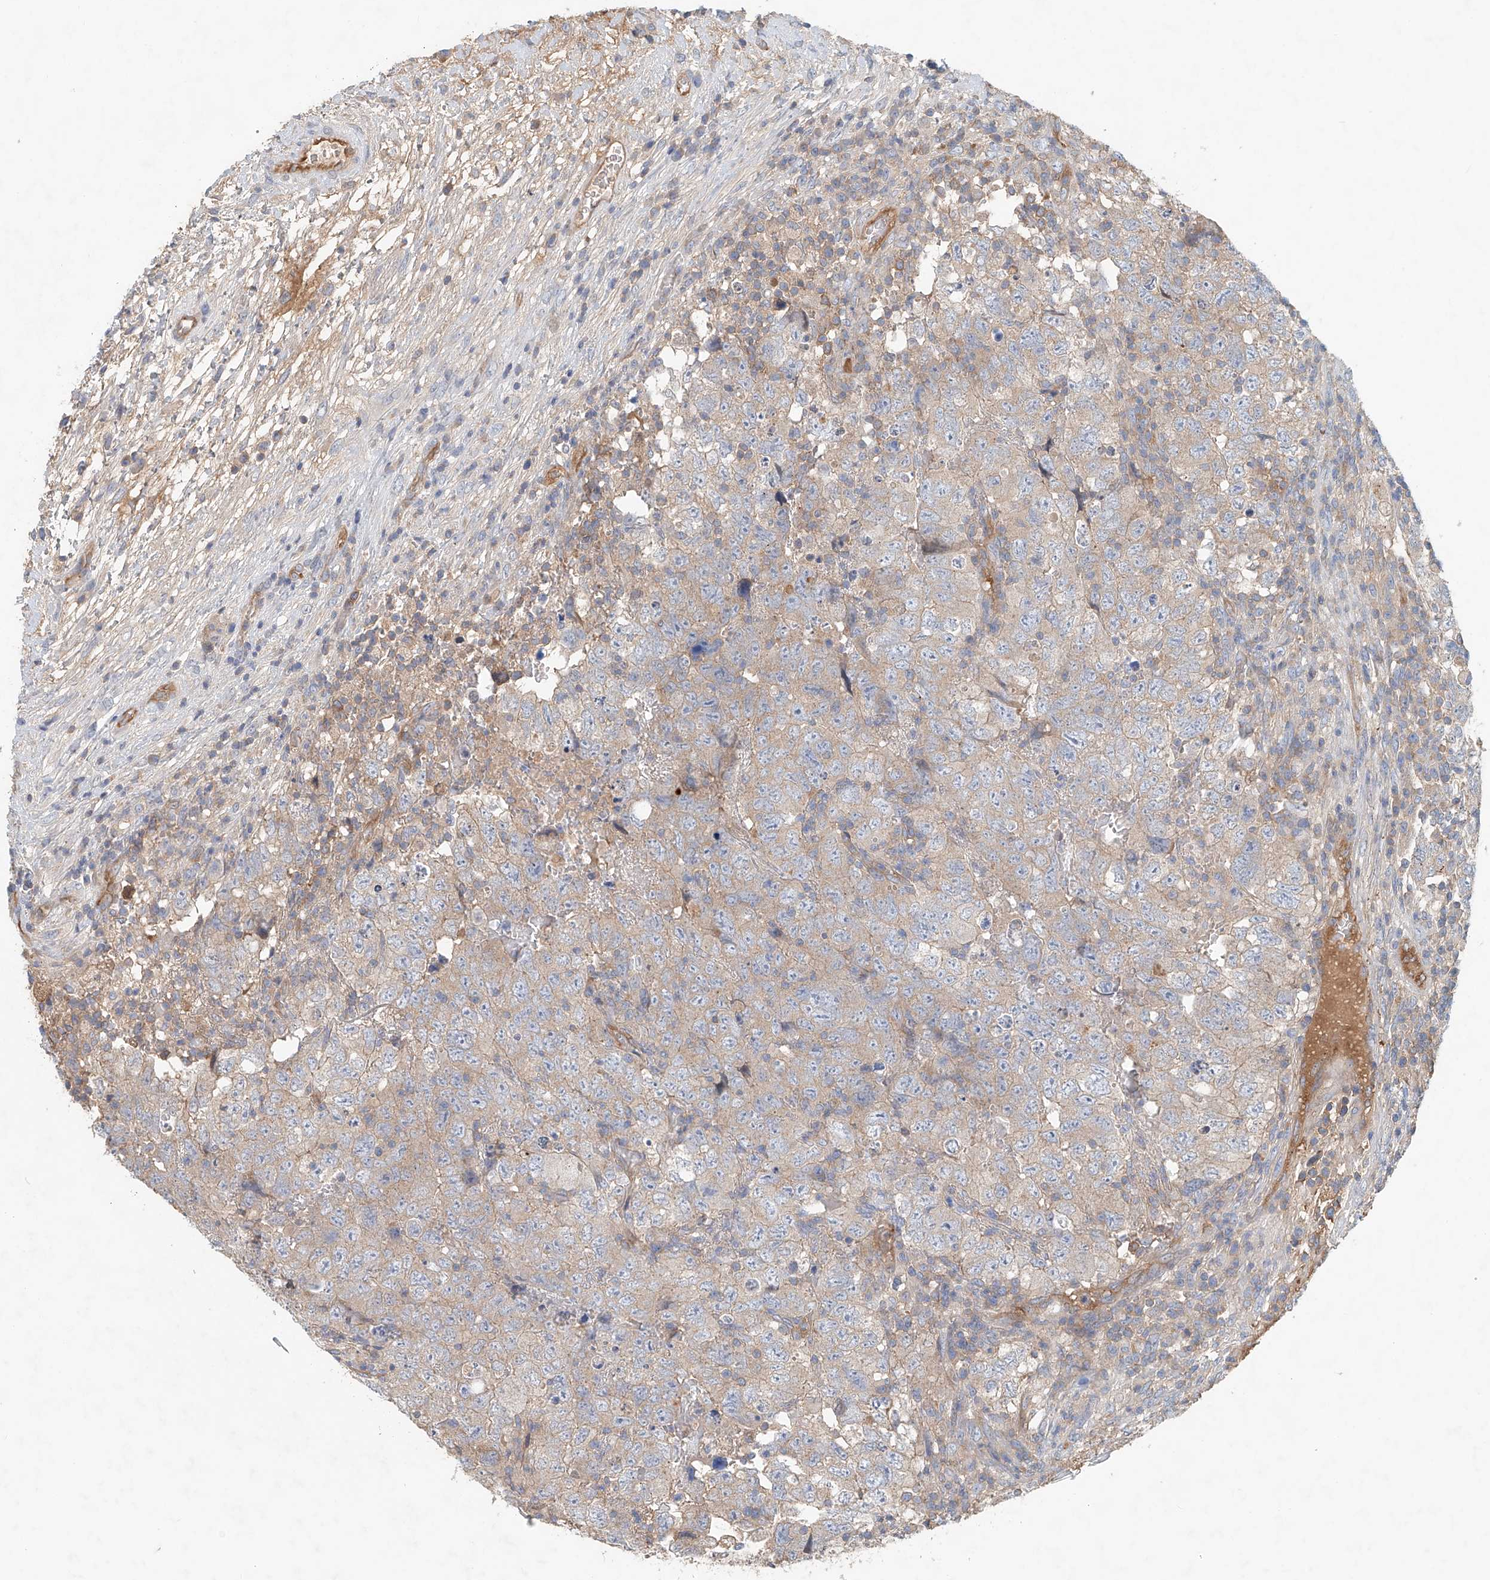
{"staining": {"intensity": "weak", "quantity": "<25%", "location": "cytoplasmic/membranous"}, "tissue": "testis cancer", "cell_type": "Tumor cells", "image_type": "cancer", "snomed": [{"axis": "morphology", "description": "Carcinoma, Embryonal, NOS"}, {"axis": "topography", "description": "Testis"}], "caption": "Tumor cells show no significant protein expression in embryonal carcinoma (testis).", "gene": "FRYL", "patient": {"sex": "male", "age": 37}}